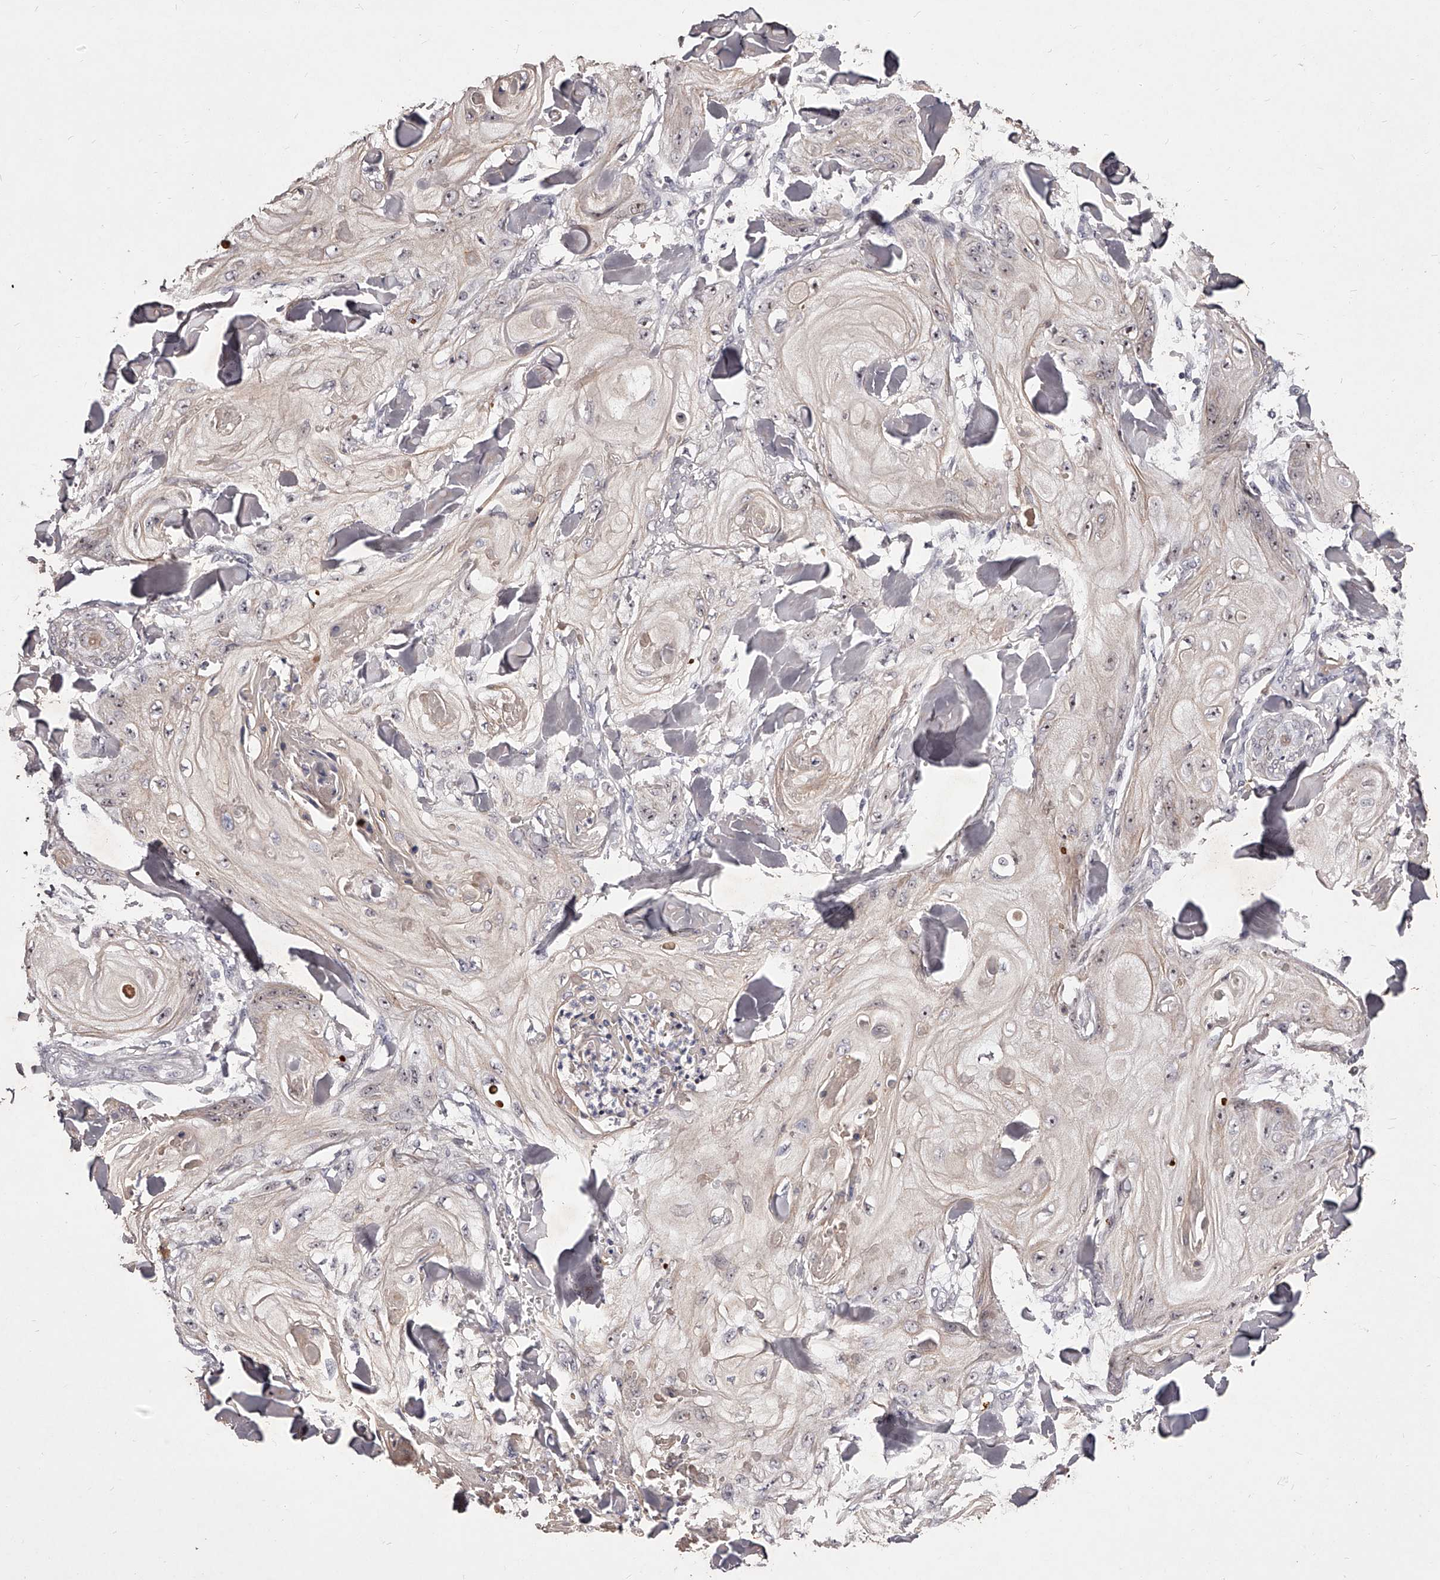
{"staining": {"intensity": "negative", "quantity": "none", "location": "none"}, "tissue": "skin cancer", "cell_type": "Tumor cells", "image_type": "cancer", "snomed": [{"axis": "morphology", "description": "Squamous cell carcinoma, NOS"}, {"axis": "topography", "description": "Skin"}], "caption": "Image shows no protein expression in tumor cells of squamous cell carcinoma (skin) tissue.", "gene": "PHACTR1", "patient": {"sex": "male", "age": 74}}